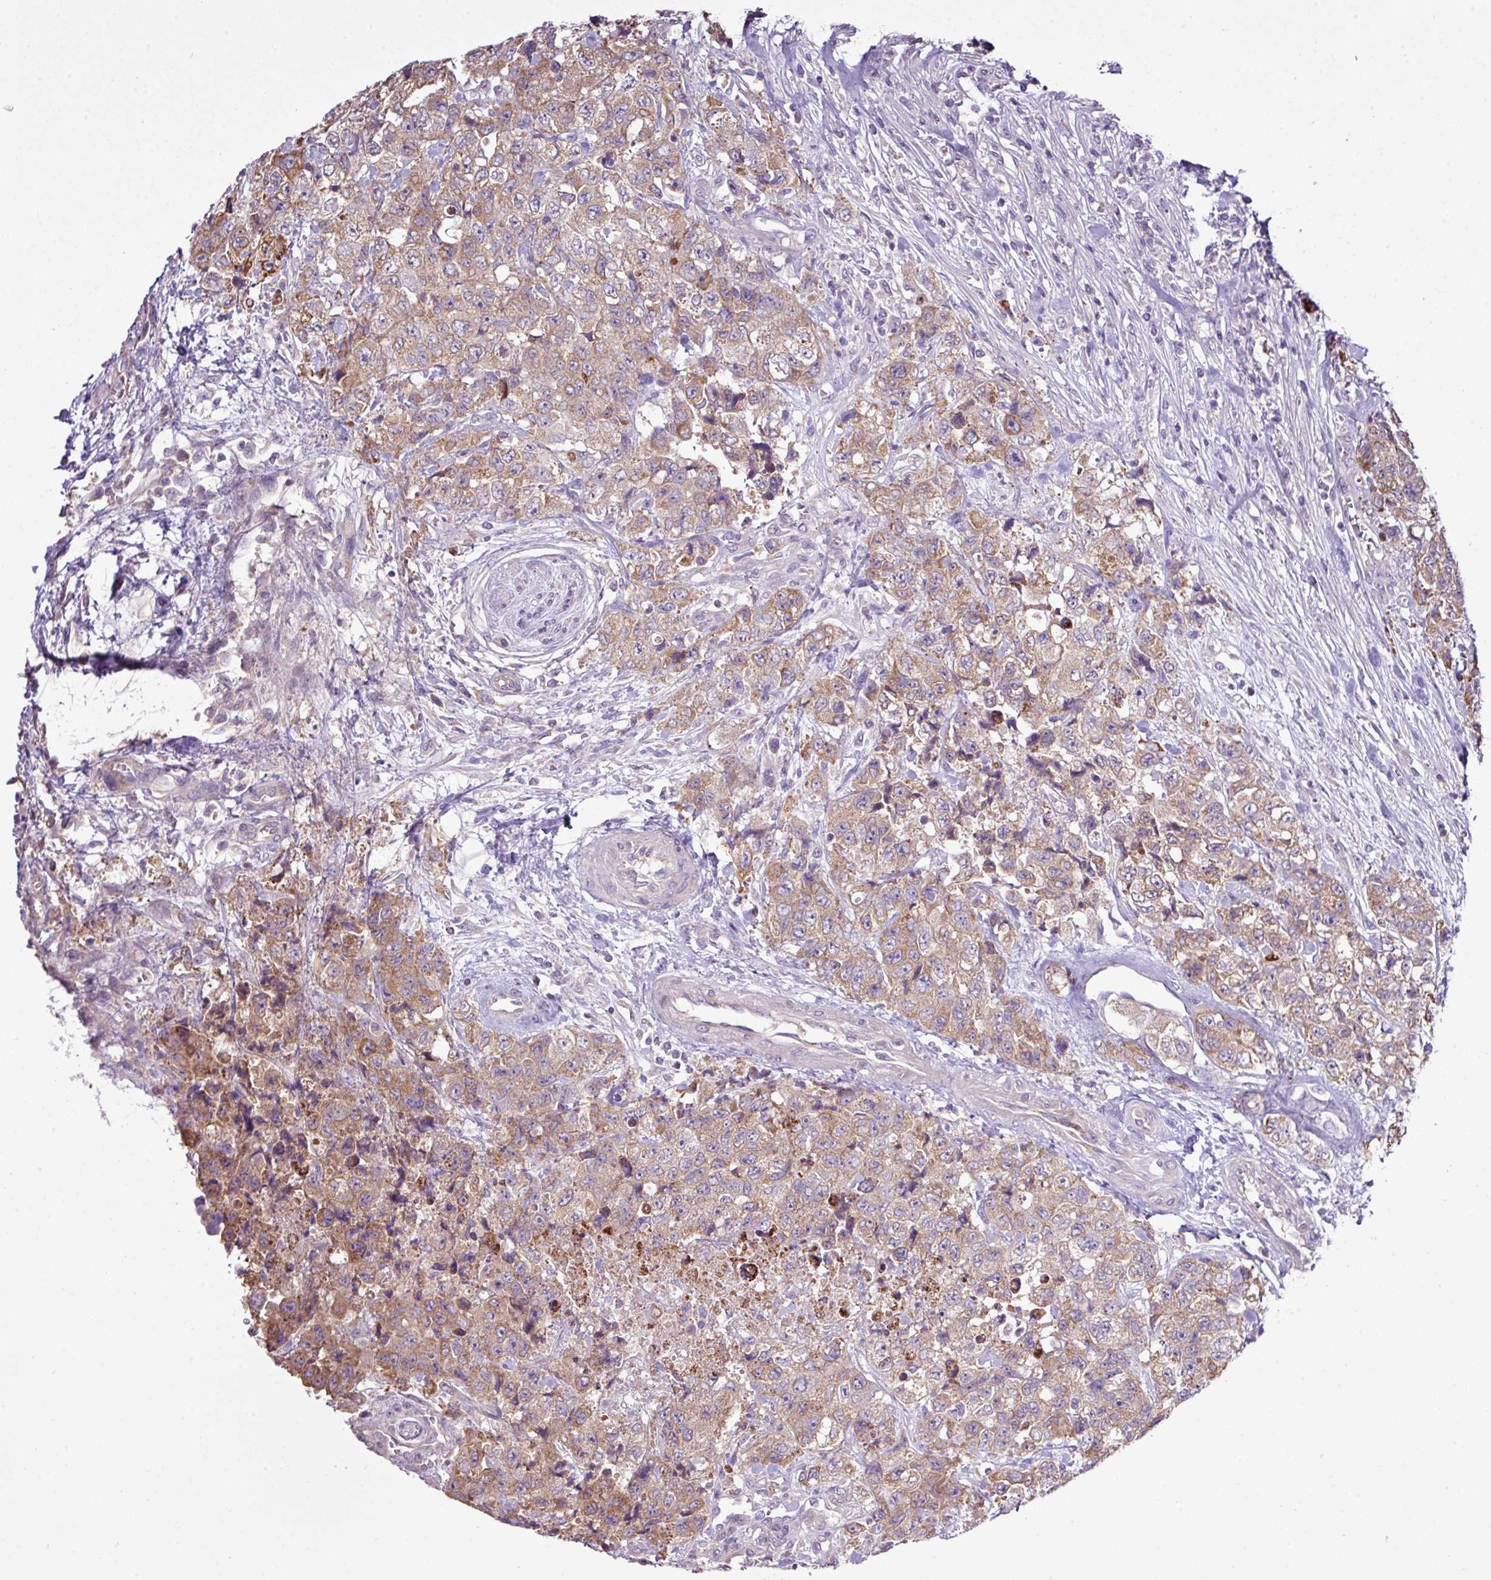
{"staining": {"intensity": "moderate", "quantity": ">75%", "location": "cytoplasmic/membranous"}, "tissue": "urothelial cancer", "cell_type": "Tumor cells", "image_type": "cancer", "snomed": [{"axis": "morphology", "description": "Urothelial carcinoma, High grade"}, {"axis": "topography", "description": "Urinary bladder"}], "caption": "High-grade urothelial carcinoma stained with a protein marker shows moderate staining in tumor cells.", "gene": "AGAP5", "patient": {"sex": "female", "age": 78}}